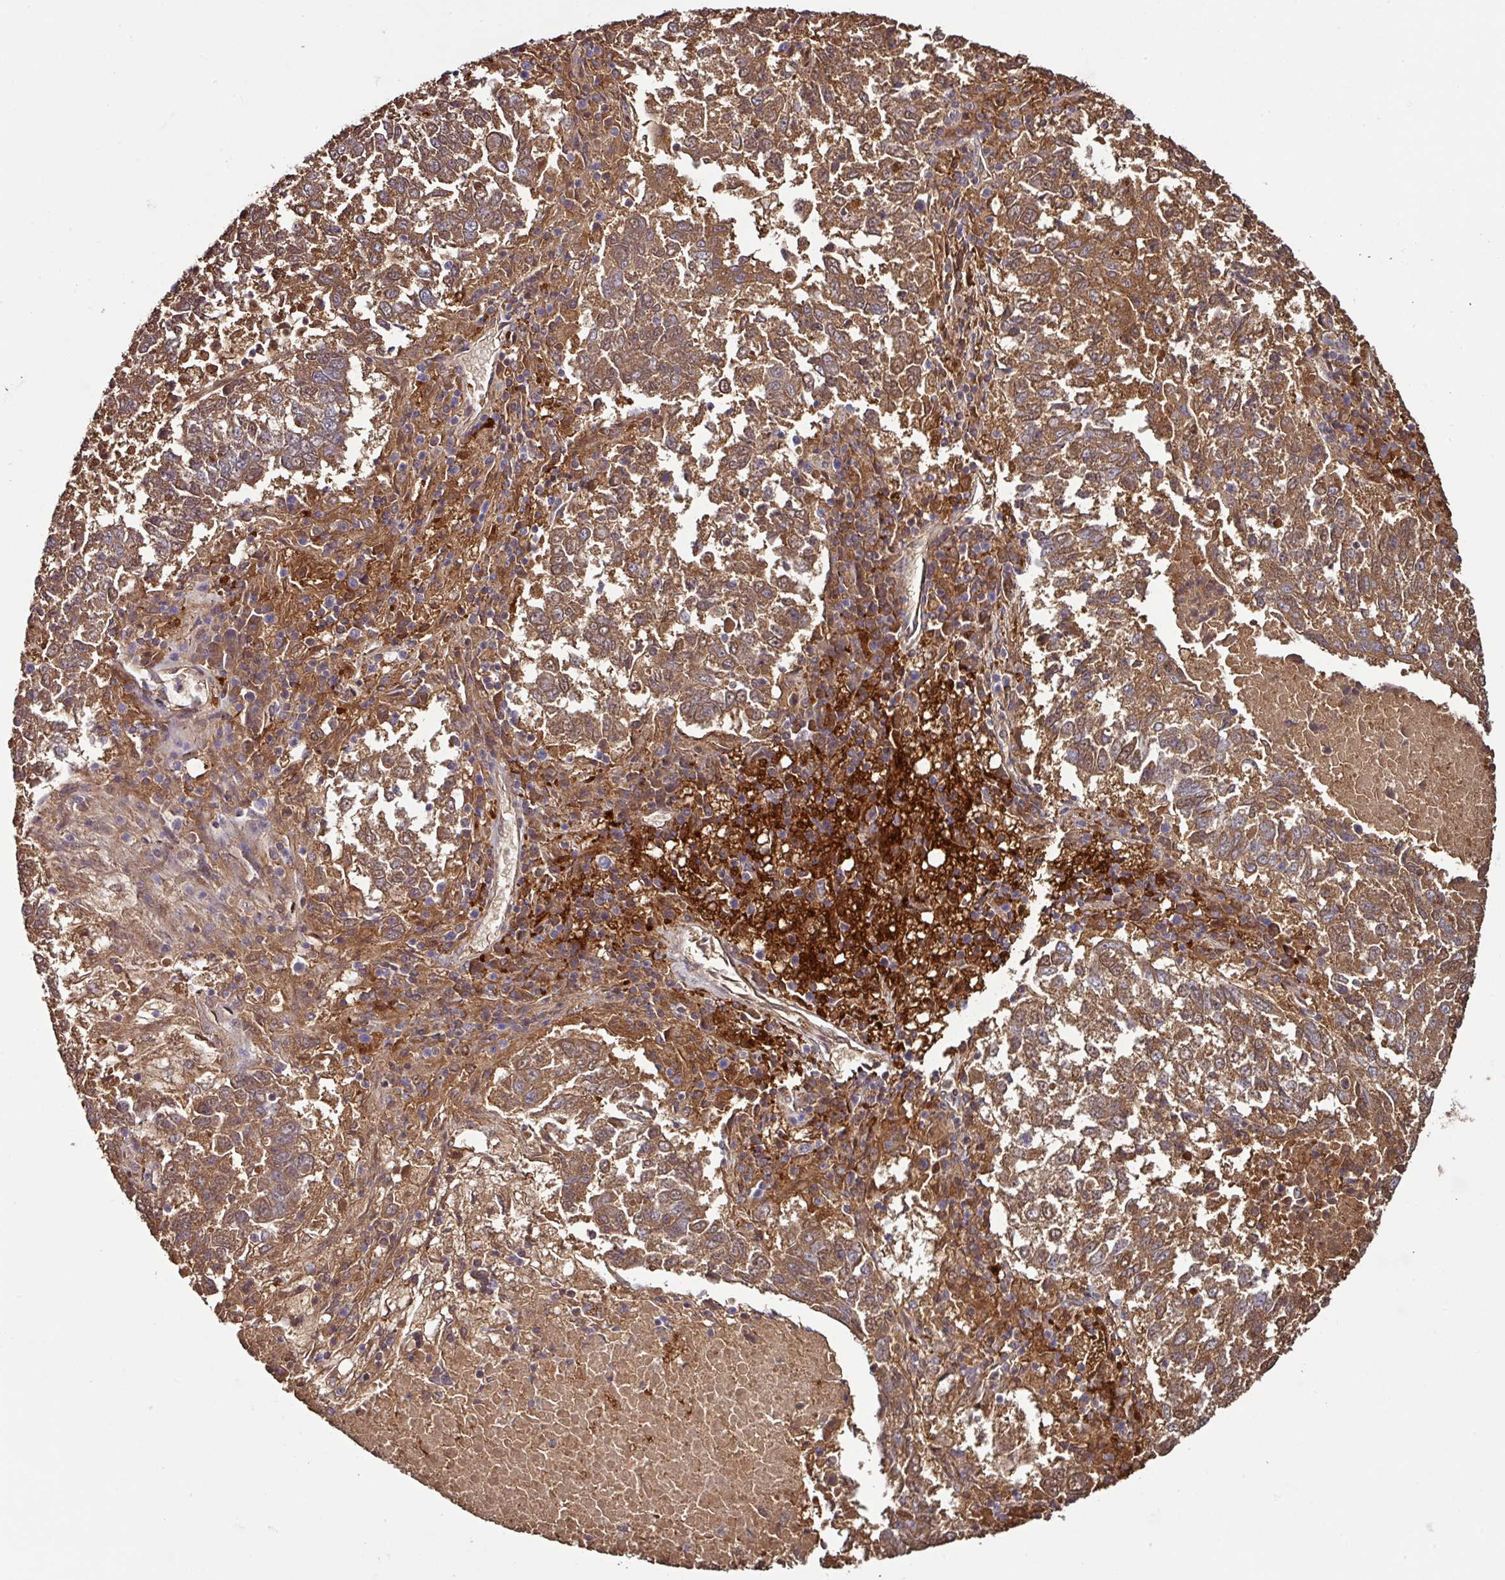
{"staining": {"intensity": "moderate", "quantity": ">75%", "location": "cytoplasmic/membranous"}, "tissue": "lung cancer", "cell_type": "Tumor cells", "image_type": "cancer", "snomed": [{"axis": "morphology", "description": "Squamous cell carcinoma, NOS"}, {"axis": "topography", "description": "Lung"}], "caption": "About >75% of tumor cells in human lung squamous cell carcinoma display moderate cytoplasmic/membranous protein positivity as visualized by brown immunohistochemical staining.", "gene": "GNPDA1", "patient": {"sex": "male", "age": 73}}